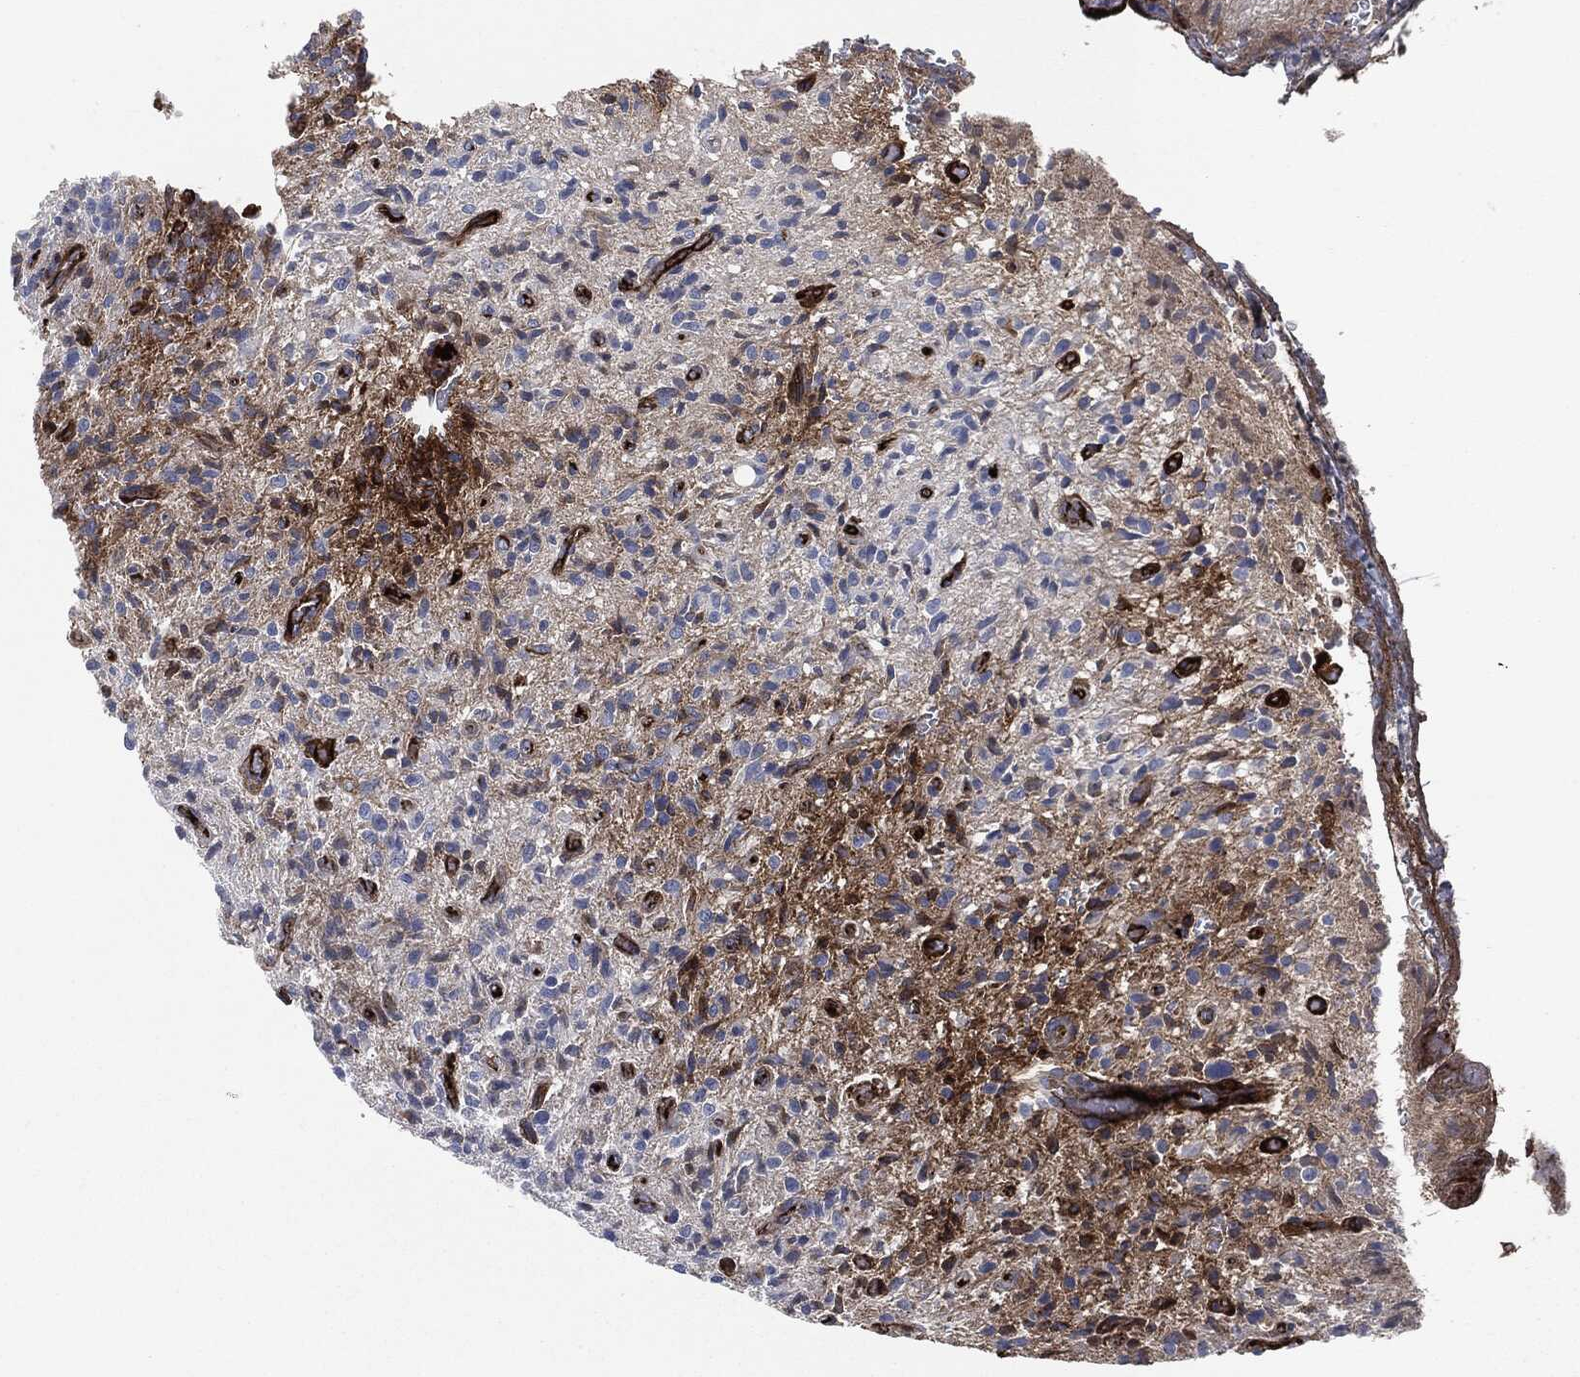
{"staining": {"intensity": "negative", "quantity": "none", "location": "none"}, "tissue": "glioma", "cell_type": "Tumor cells", "image_type": "cancer", "snomed": [{"axis": "morphology", "description": "Glioma, malignant, High grade"}, {"axis": "topography", "description": "Brain"}], "caption": "Micrograph shows no protein positivity in tumor cells of malignant high-grade glioma tissue.", "gene": "APOB", "patient": {"sex": "male", "age": 64}}